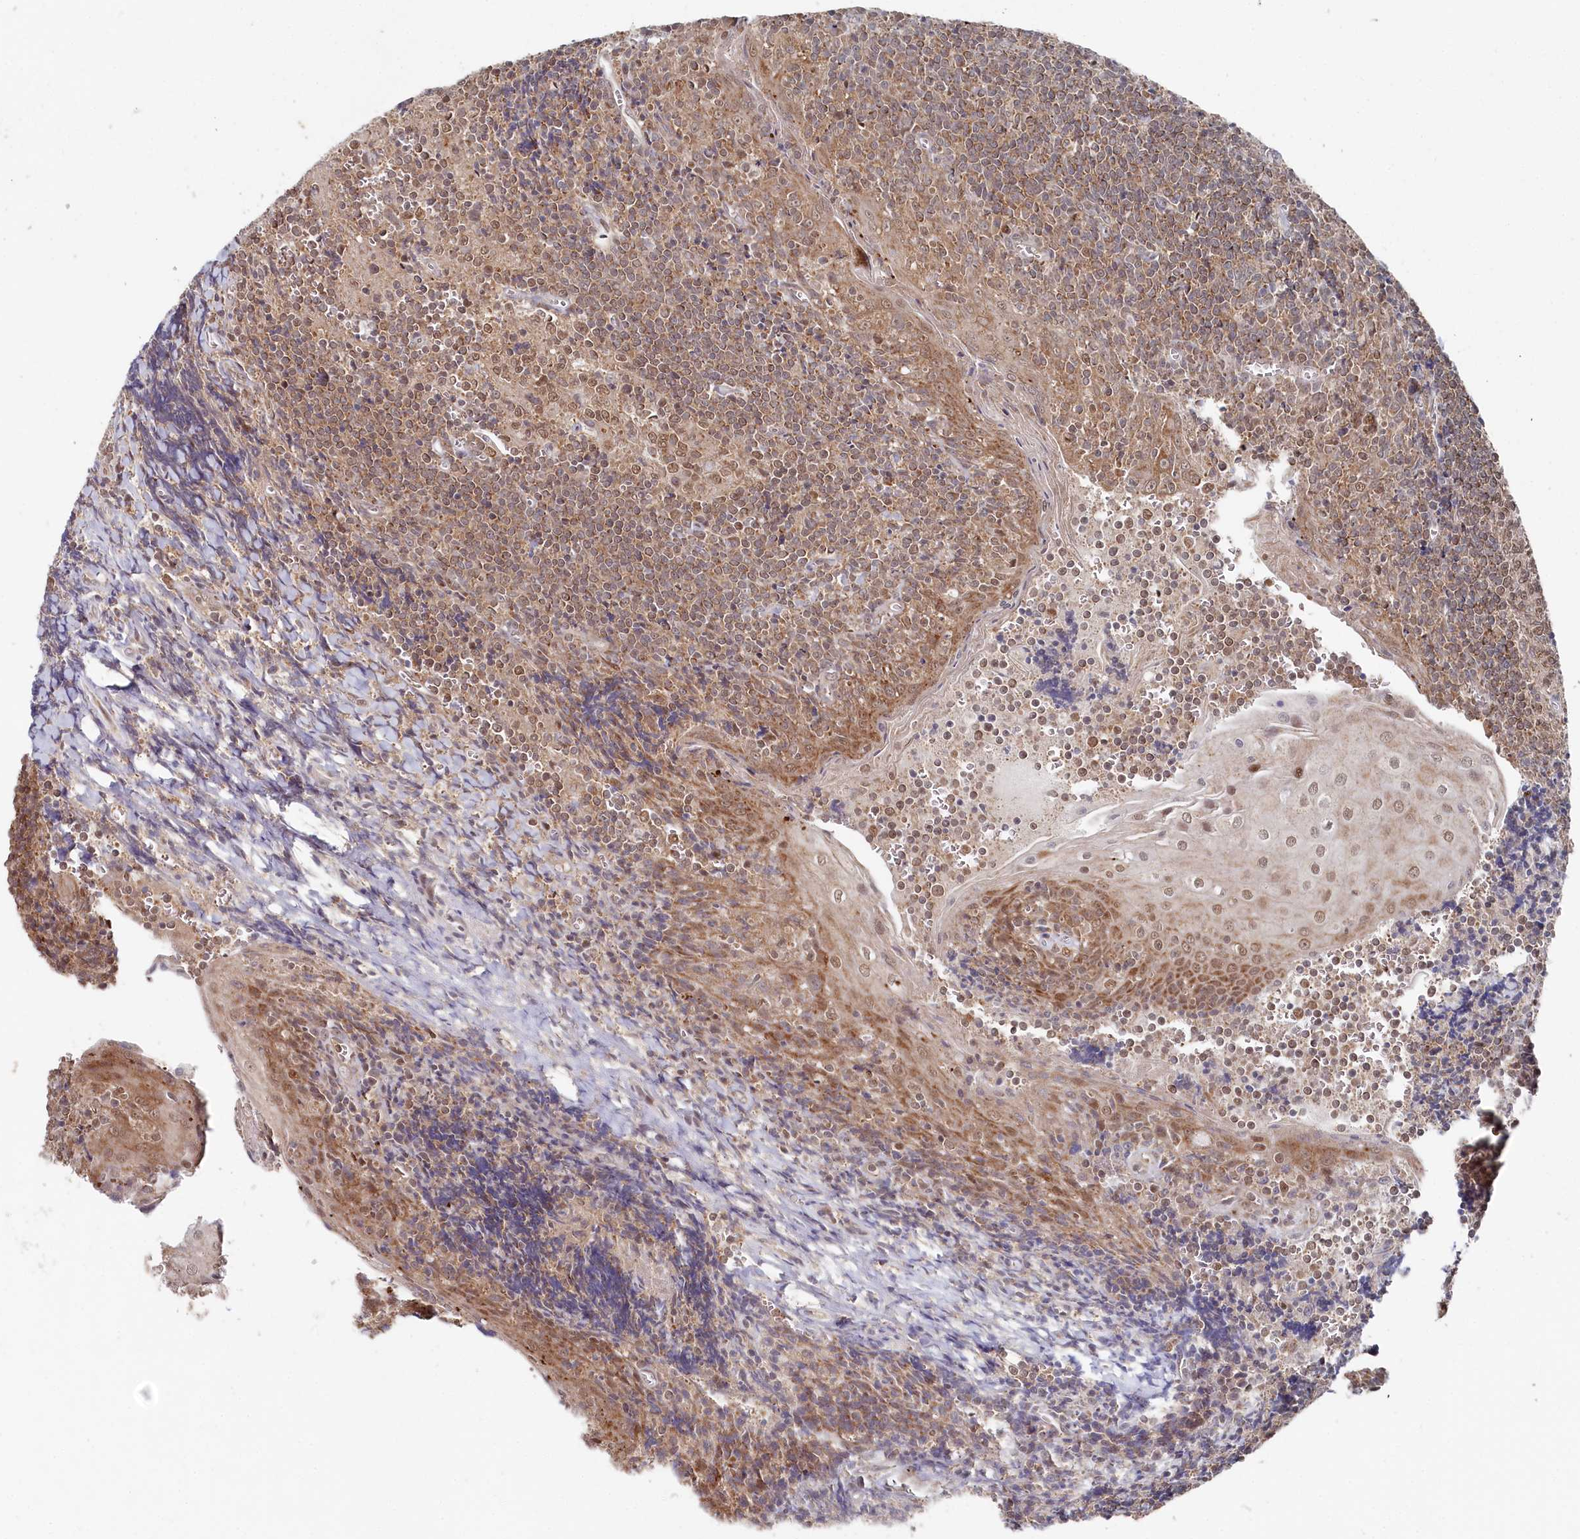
{"staining": {"intensity": "moderate", "quantity": ">75%", "location": "cytoplasmic/membranous,nuclear"}, "tissue": "tonsil", "cell_type": "Germinal center cells", "image_type": "normal", "snomed": [{"axis": "morphology", "description": "Normal tissue, NOS"}, {"axis": "topography", "description": "Tonsil"}], "caption": "Germinal center cells demonstrate moderate cytoplasmic/membranous,nuclear expression in about >75% of cells in benign tonsil. The staining was performed using DAB (3,3'-diaminobenzidine) to visualize the protein expression in brown, while the nuclei were stained in blue with hematoxylin (Magnification: 20x).", "gene": "WAPL", "patient": {"sex": "male", "age": 27}}